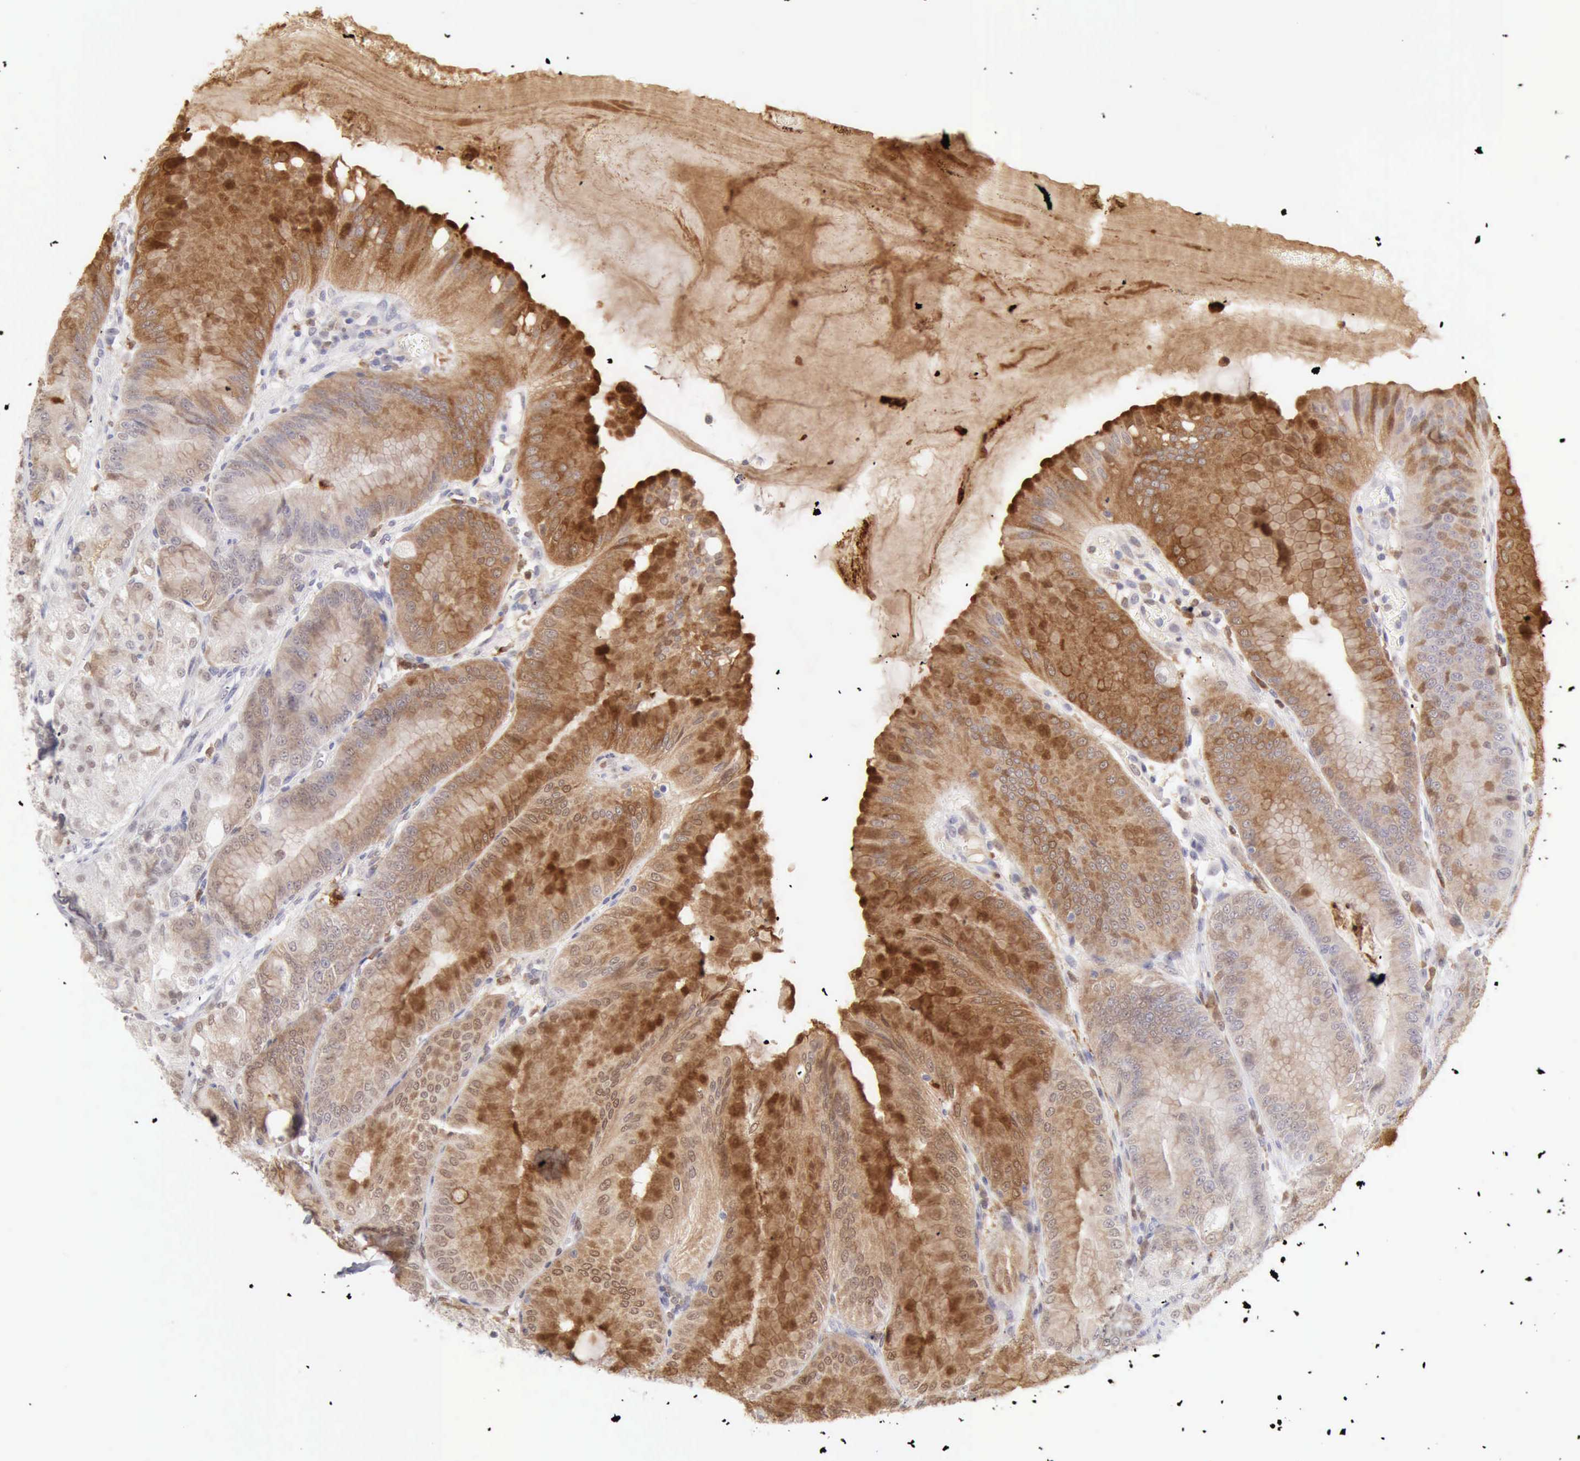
{"staining": {"intensity": "strong", "quantity": "25%-75%", "location": "cytoplasmic/membranous"}, "tissue": "stomach", "cell_type": "Glandular cells", "image_type": "normal", "snomed": [{"axis": "morphology", "description": "Normal tissue, NOS"}, {"axis": "topography", "description": "Stomach, lower"}], "caption": "A high-resolution histopathology image shows IHC staining of benign stomach, which shows strong cytoplasmic/membranous positivity in about 25%-75% of glandular cells.", "gene": "RNASE1", "patient": {"sex": "male", "age": 71}}